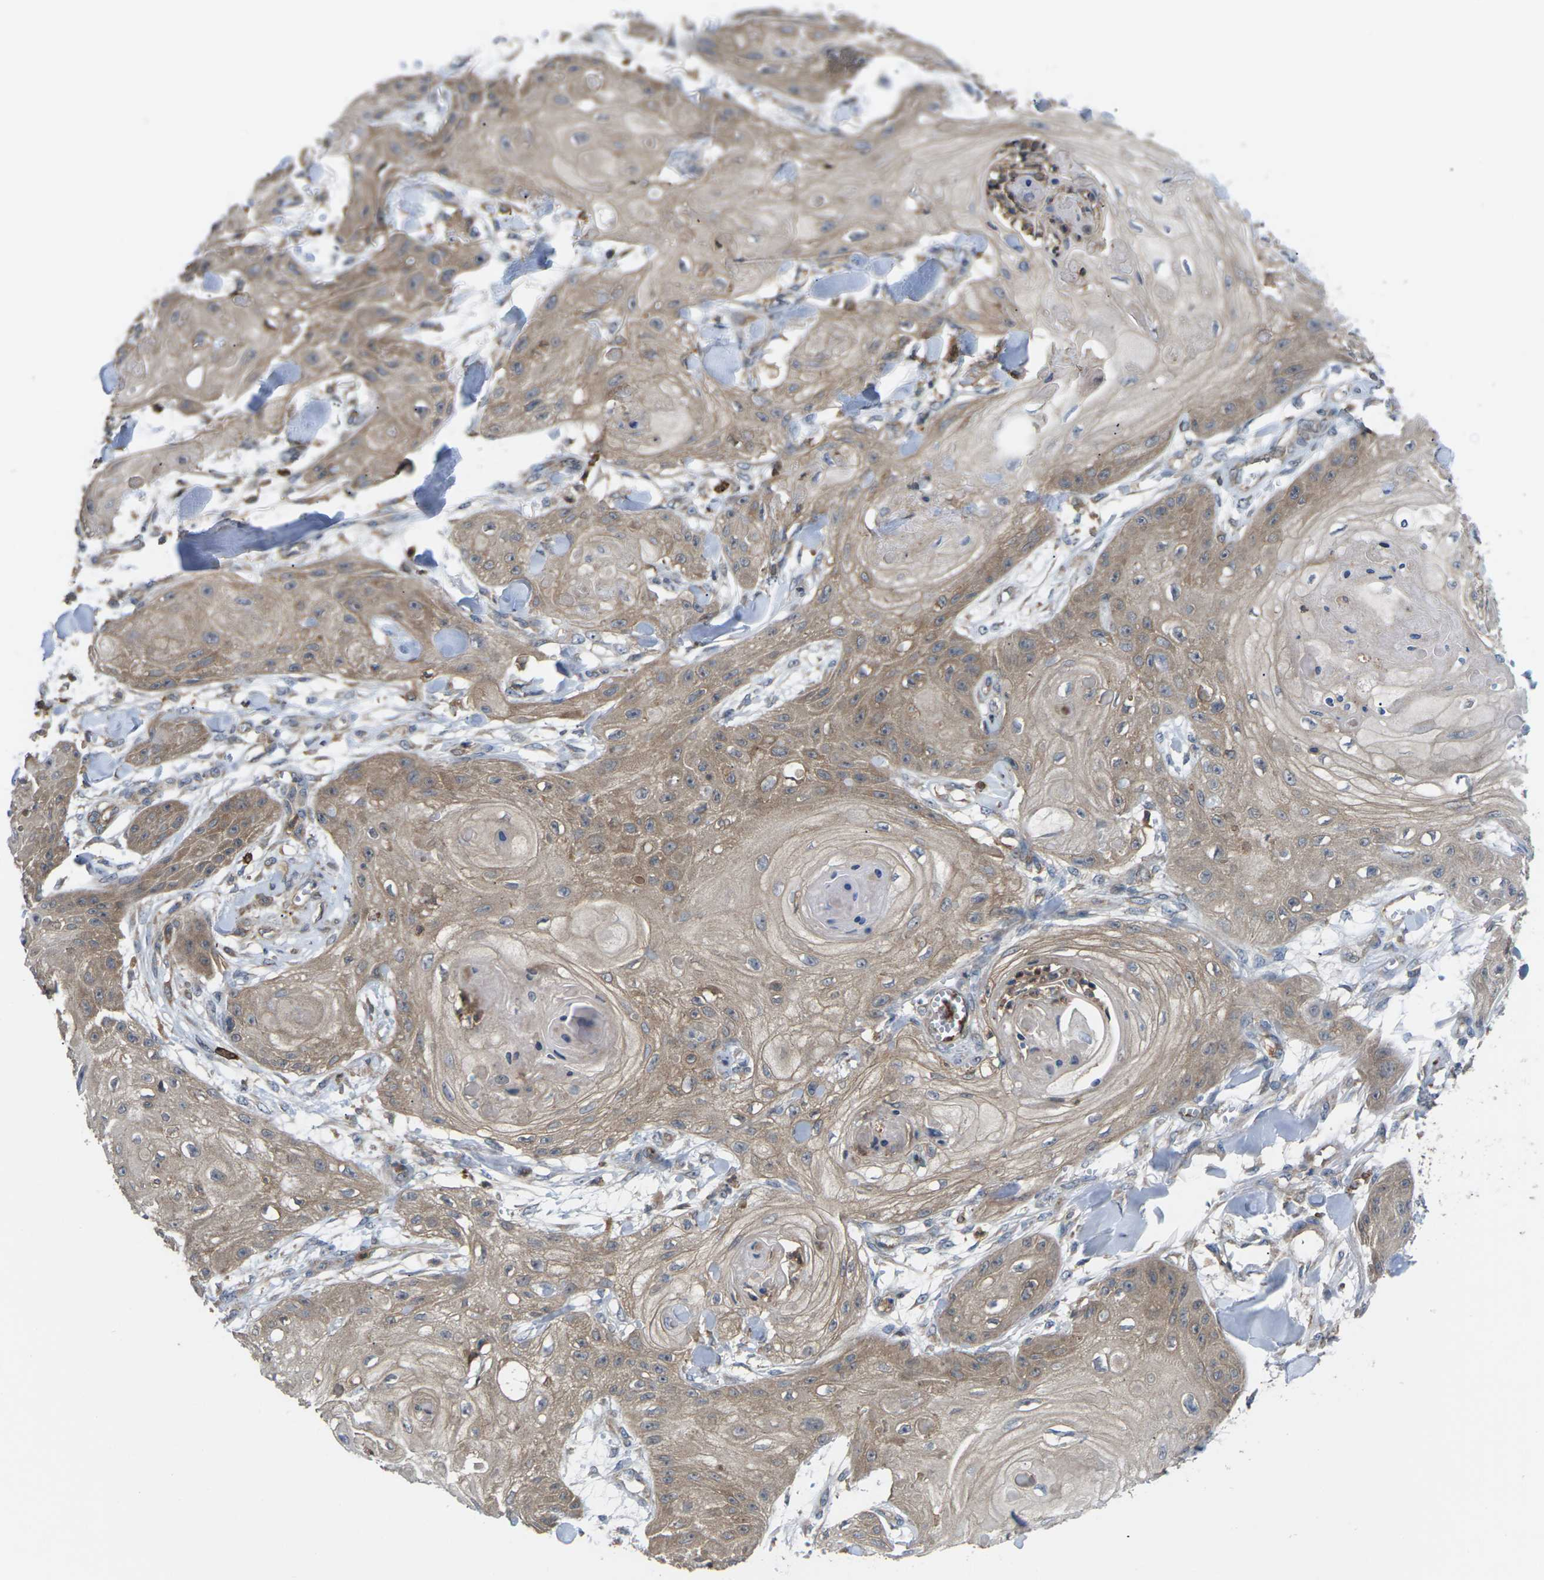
{"staining": {"intensity": "moderate", "quantity": ">75%", "location": "cytoplasmic/membranous"}, "tissue": "skin cancer", "cell_type": "Tumor cells", "image_type": "cancer", "snomed": [{"axis": "morphology", "description": "Squamous cell carcinoma, NOS"}, {"axis": "topography", "description": "Skin"}], "caption": "Skin squamous cell carcinoma stained for a protein displays moderate cytoplasmic/membranous positivity in tumor cells.", "gene": "TIAM1", "patient": {"sex": "male", "age": 74}}